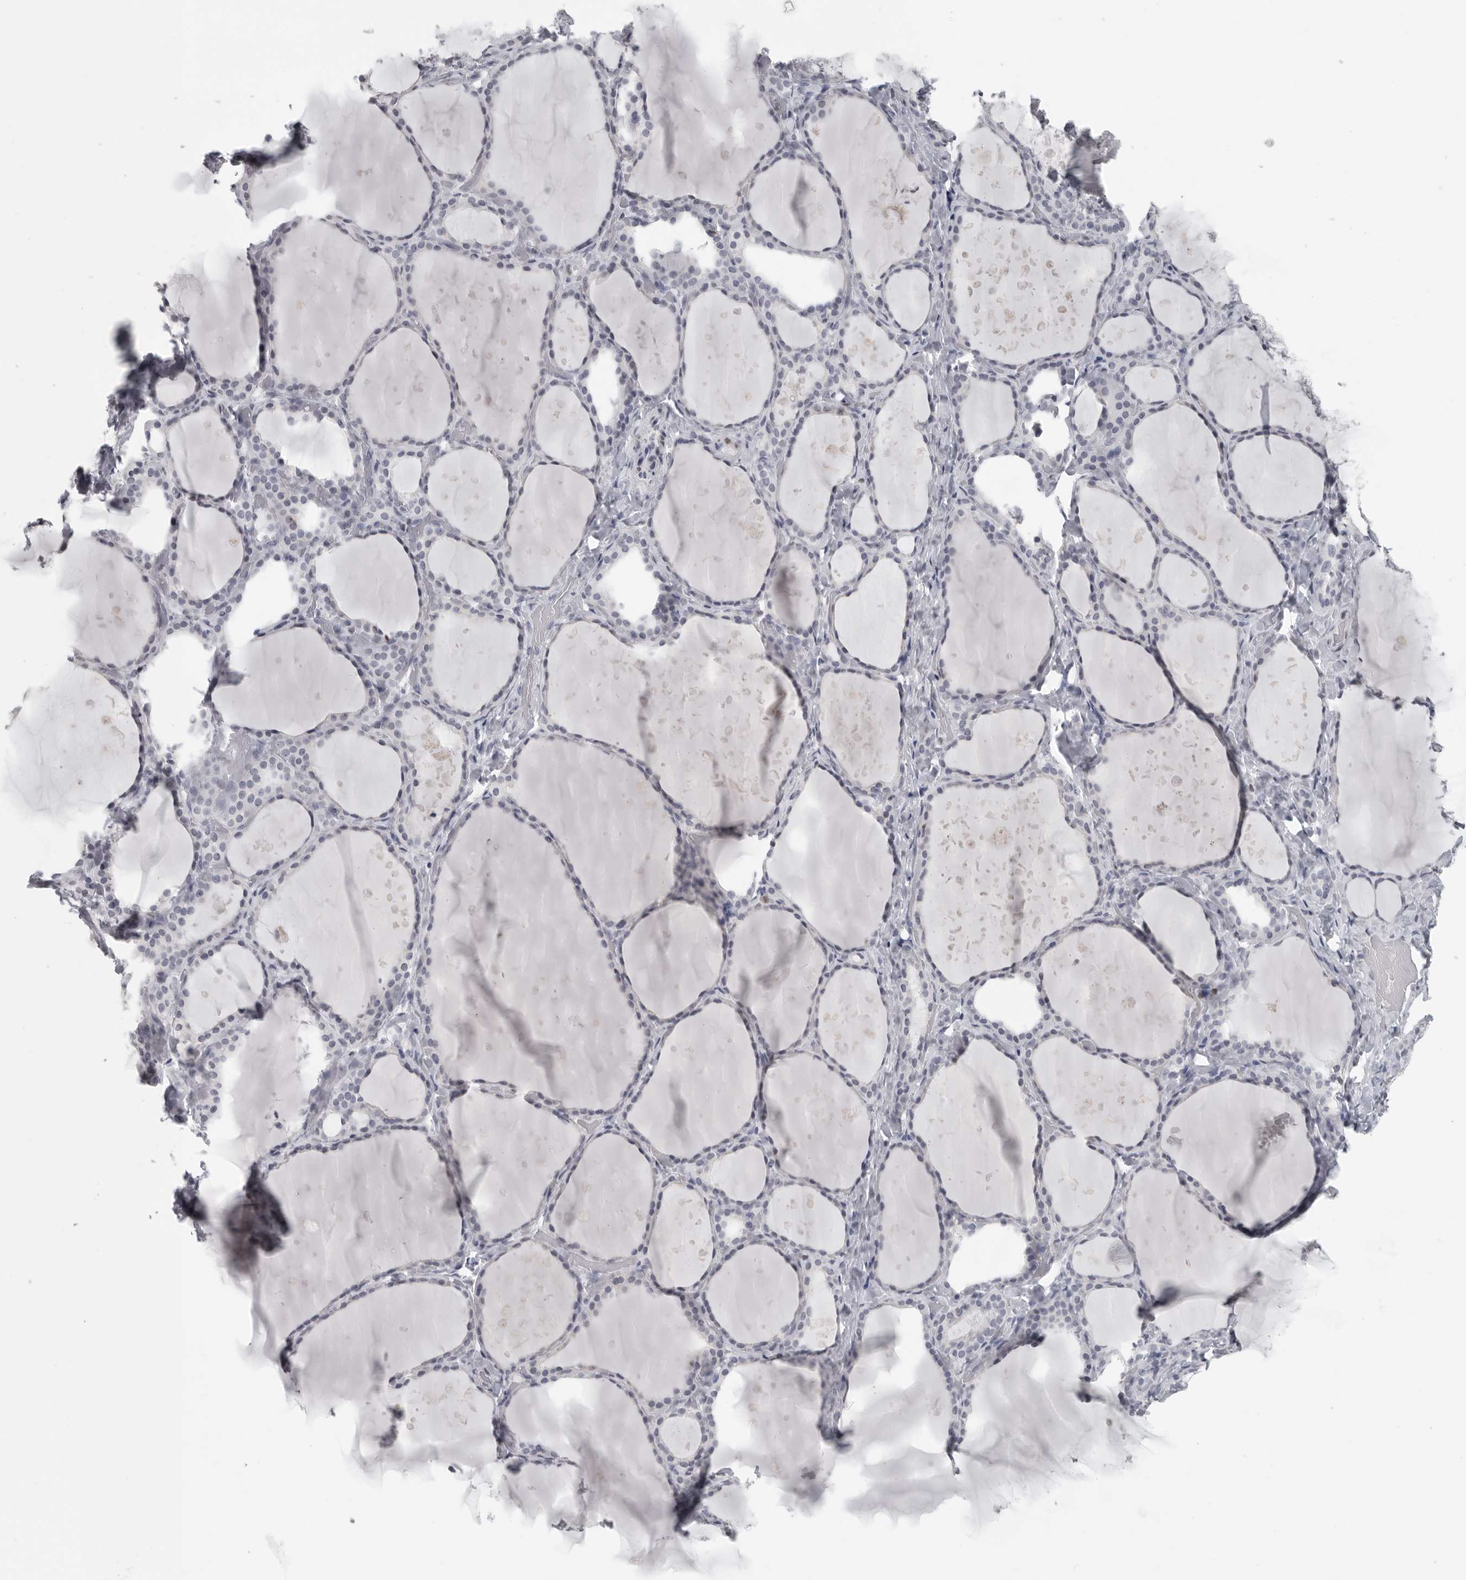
{"staining": {"intensity": "negative", "quantity": "none", "location": "none"}, "tissue": "thyroid gland", "cell_type": "Glandular cells", "image_type": "normal", "snomed": [{"axis": "morphology", "description": "Normal tissue, NOS"}, {"axis": "topography", "description": "Thyroid gland"}], "caption": "Immunohistochemistry photomicrograph of benign thyroid gland: human thyroid gland stained with DAB (3,3'-diaminobenzidine) displays no significant protein staining in glandular cells. The staining was performed using DAB (3,3'-diaminobenzidine) to visualize the protein expression in brown, while the nuclei were stained in blue with hematoxylin (Magnification: 20x).", "gene": "SATB2", "patient": {"sex": "female", "age": 44}}